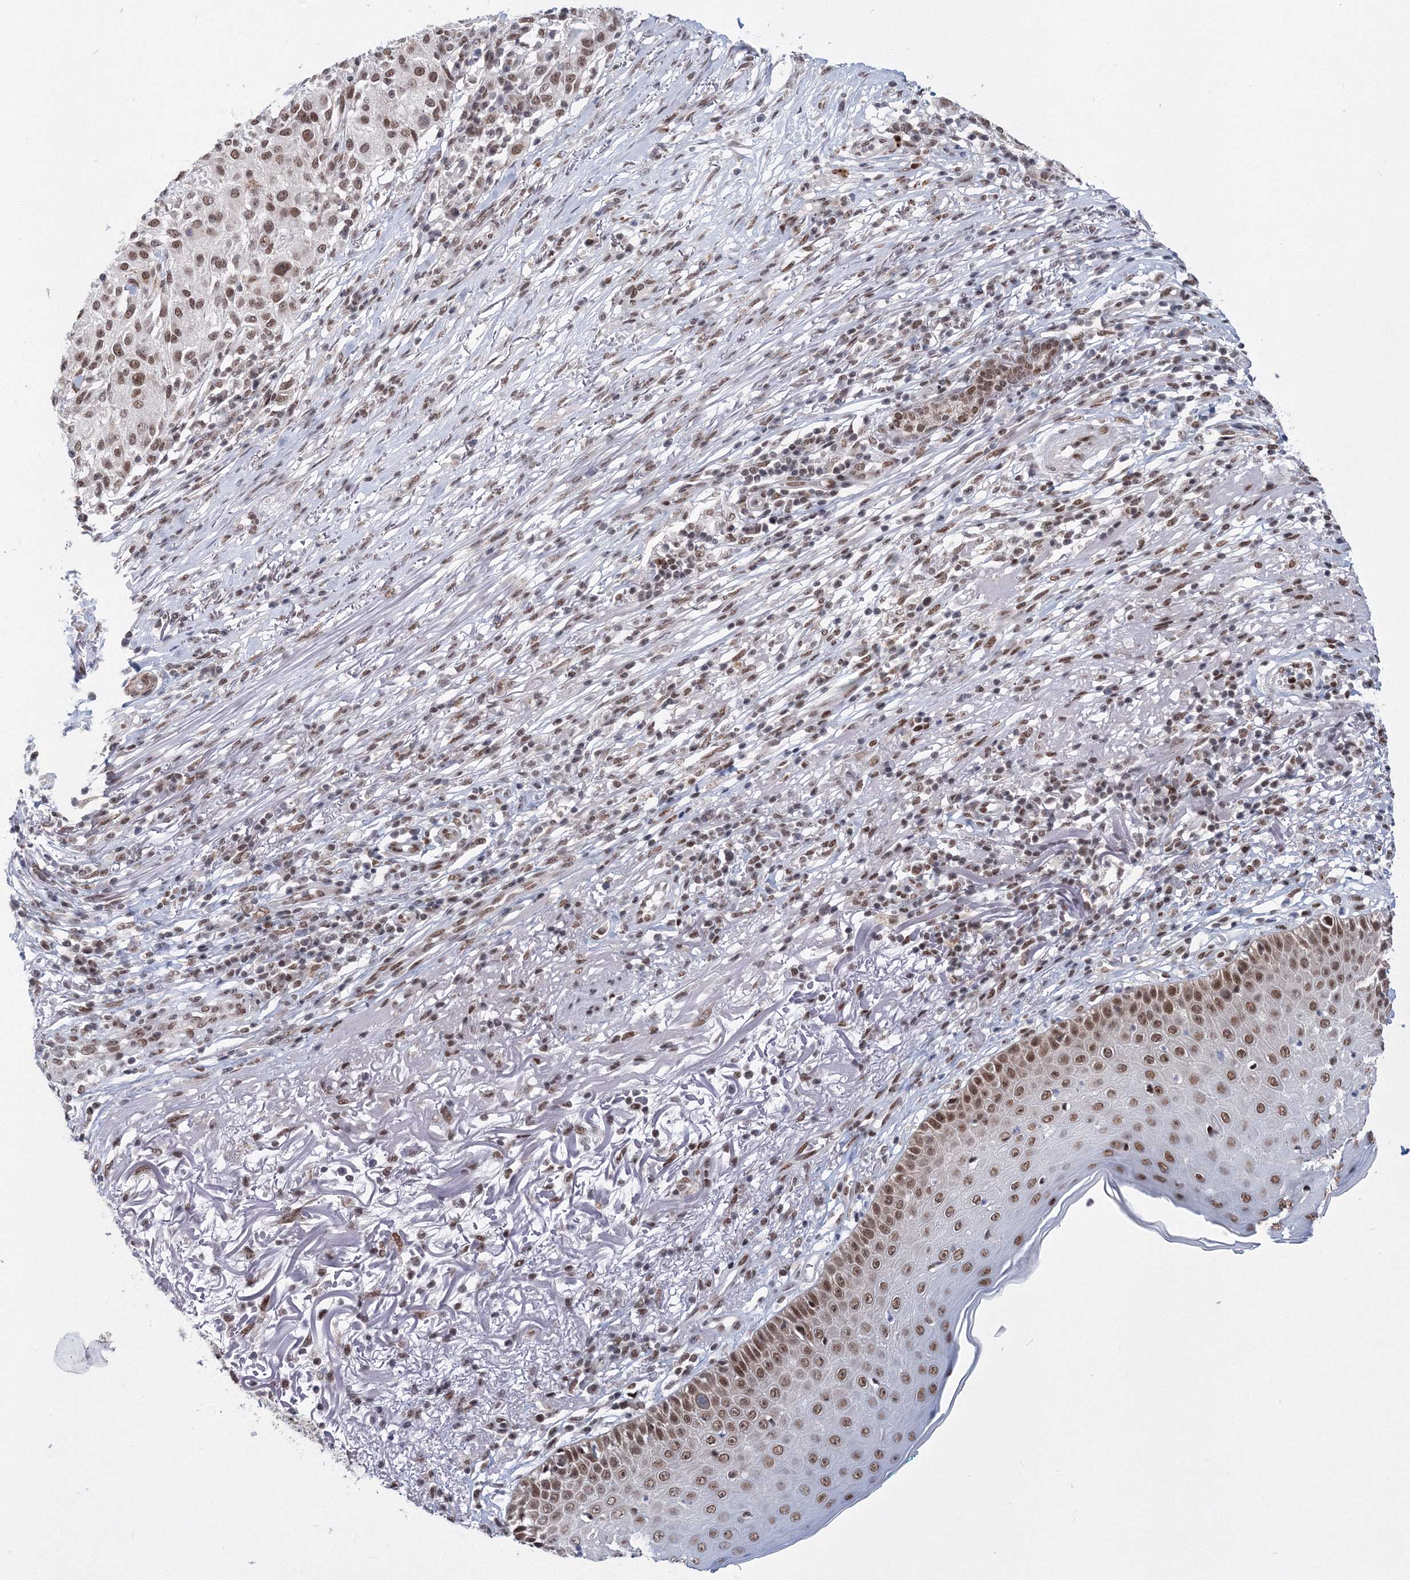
{"staining": {"intensity": "moderate", "quantity": ">75%", "location": "nuclear"}, "tissue": "melanoma", "cell_type": "Tumor cells", "image_type": "cancer", "snomed": [{"axis": "morphology", "description": "Necrosis, NOS"}, {"axis": "morphology", "description": "Malignant melanoma, NOS"}, {"axis": "topography", "description": "Skin"}], "caption": "This micrograph shows IHC staining of human malignant melanoma, with medium moderate nuclear staining in about >75% of tumor cells.", "gene": "SF3B6", "patient": {"sex": "female", "age": 87}}